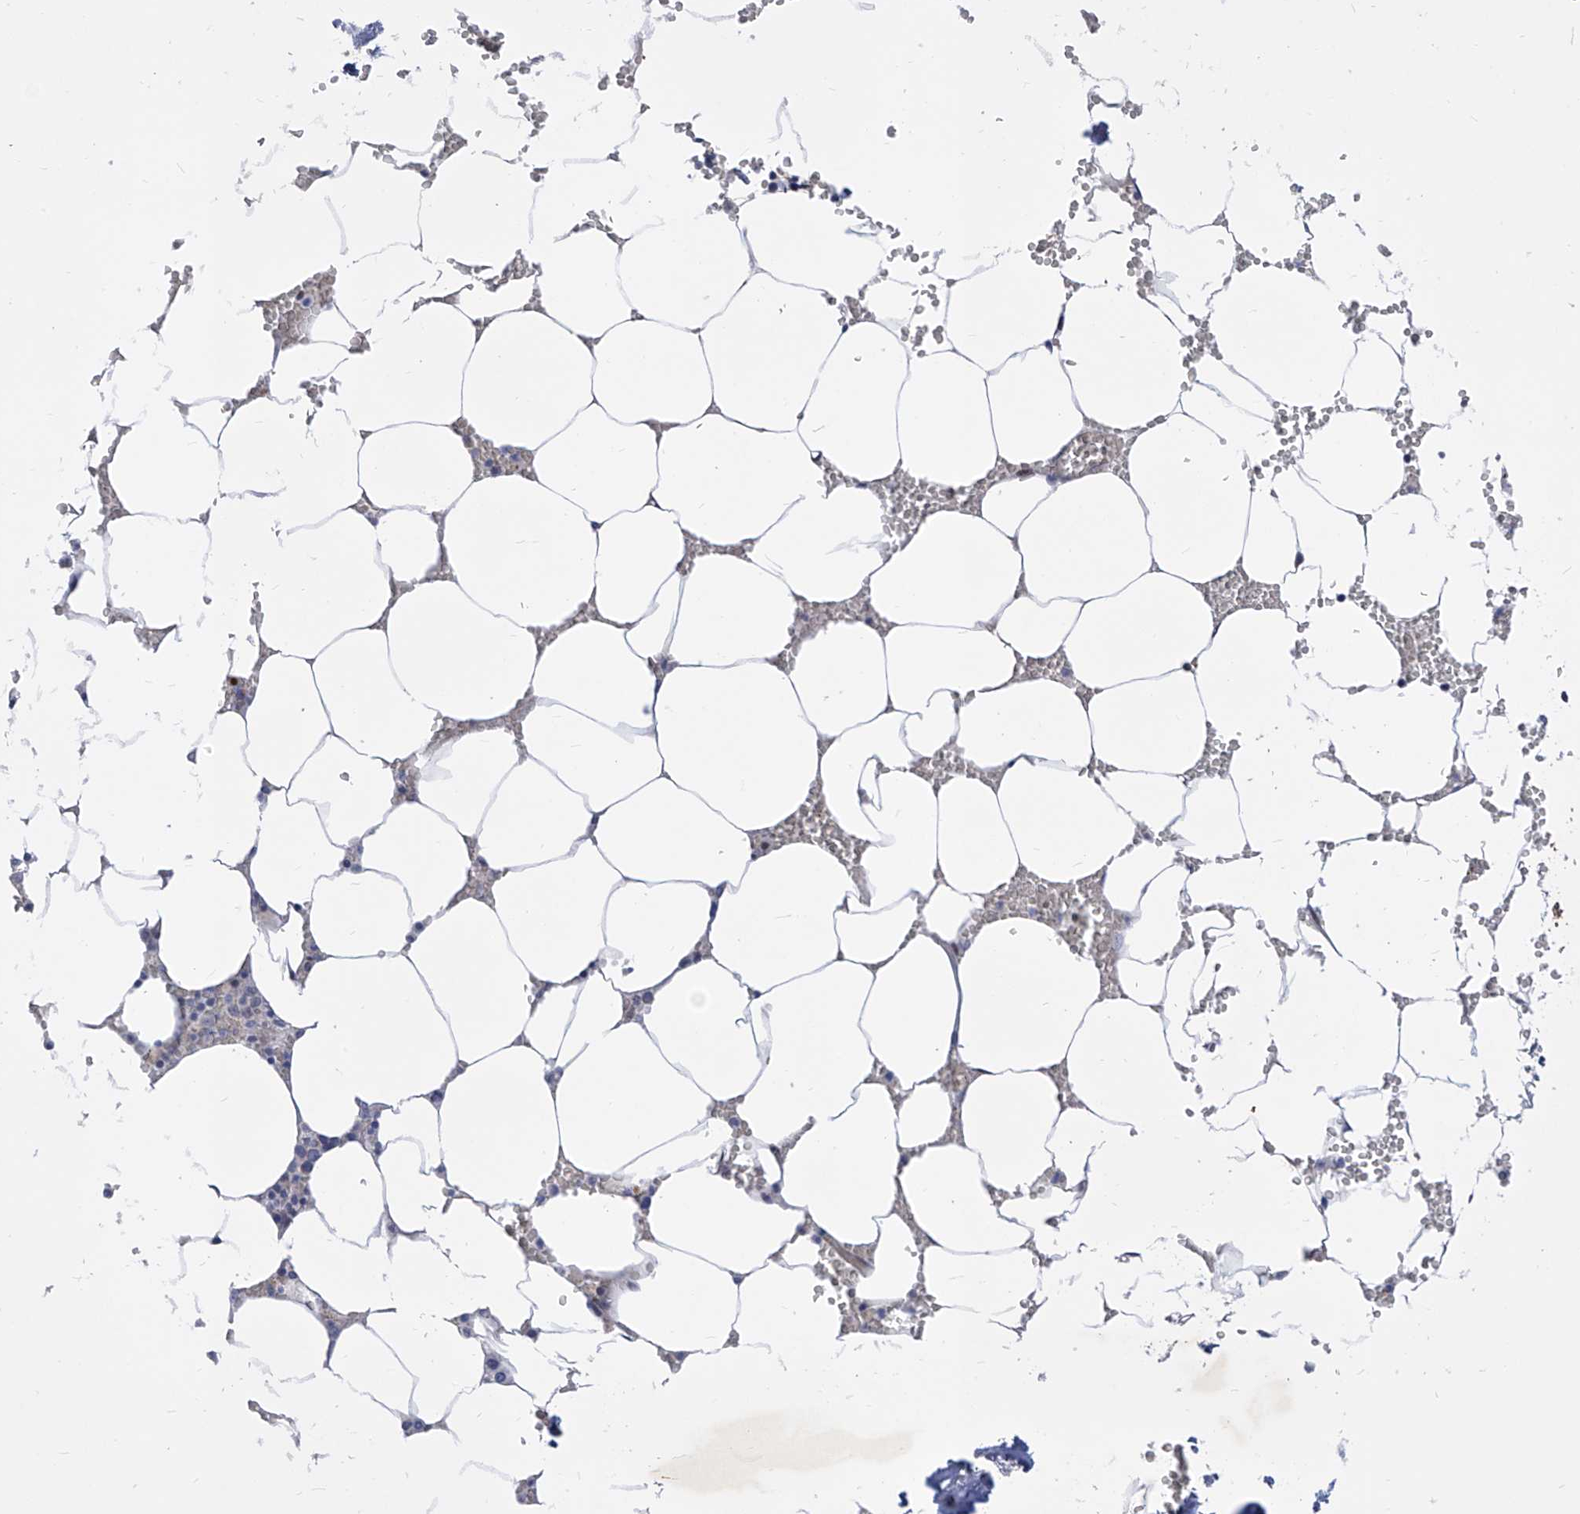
{"staining": {"intensity": "negative", "quantity": "none", "location": "none"}, "tissue": "bone marrow", "cell_type": "Hematopoietic cells", "image_type": "normal", "snomed": [{"axis": "morphology", "description": "Normal tissue, NOS"}, {"axis": "topography", "description": "Bone marrow"}], "caption": "Immunohistochemistry (IHC) photomicrograph of normal bone marrow stained for a protein (brown), which displays no staining in hematopoietic cells.", "gene": "NUFIP1", "patient": {"sex": "male", "age": 70}}